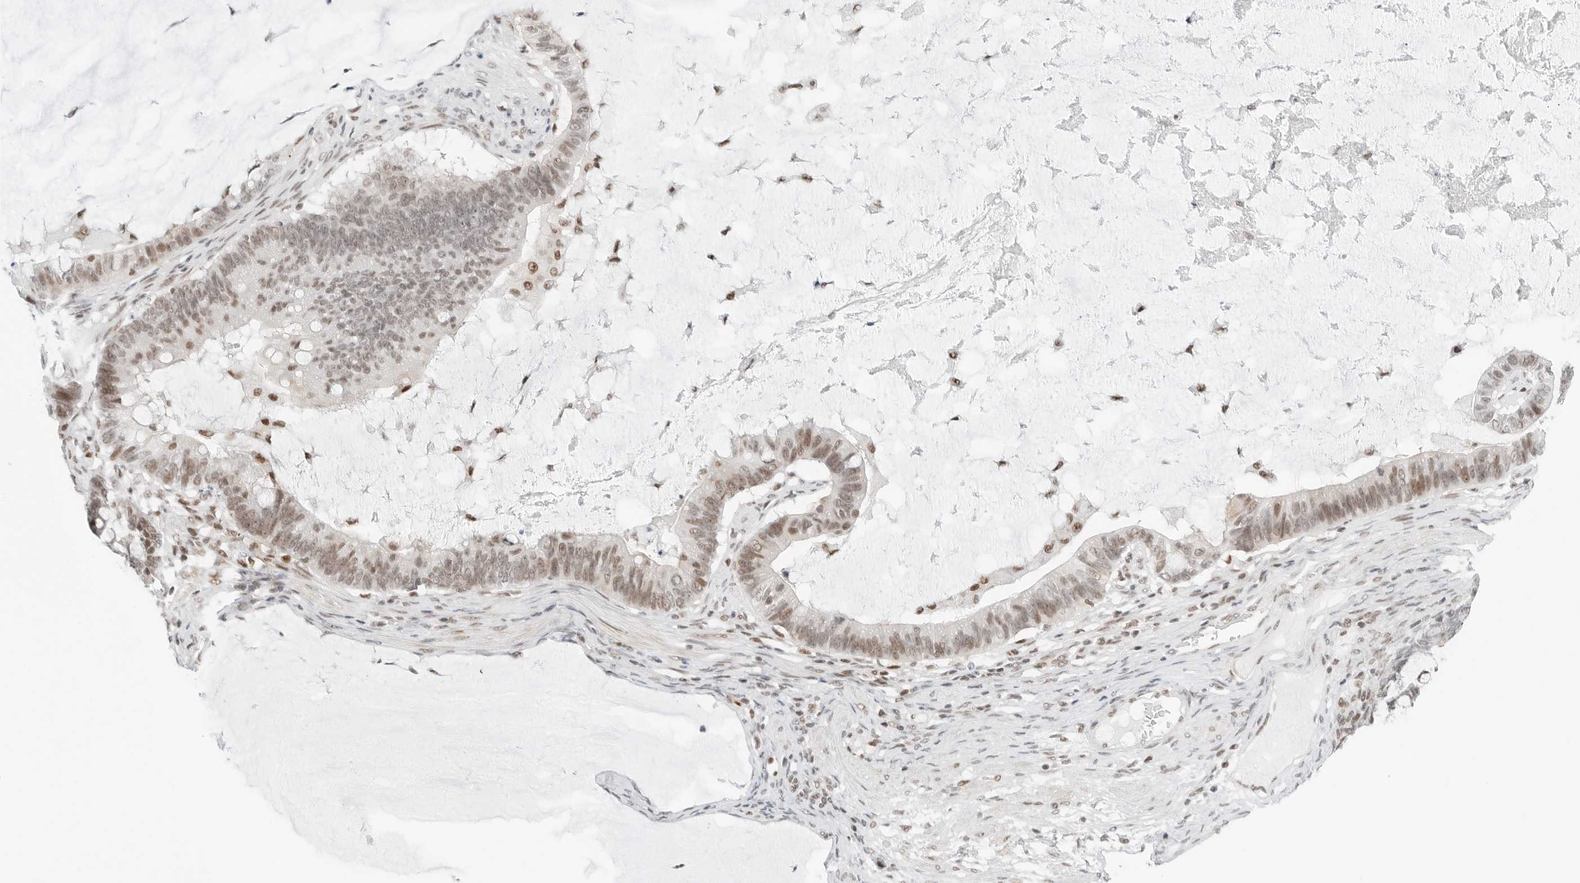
{"staining": {"intensity": "weak", "quantity": ">75%", "location": "nuclear"}, "tissue": "ovarian cancer", "cell_type": "Tumor cells", "image_type": "cancer", "snomed": [{"axis": "morphology", "description": "Cystadenocarcinoma, mucinous, NOS"}, {"axis": "topography", "description": "Ovary"}], "caption": "This photomicrograph reveals ovarian cancer (mucinous cystadenocarcinoma) stained with immunohistochemistry (IHC) to label a protein in brown. The nuclear of tumor cells show weak positivity for the protein. Nuclei are counter-stained blue.", "gene": "CRTC2", "patient": {"sex": "female", "age": 61}}